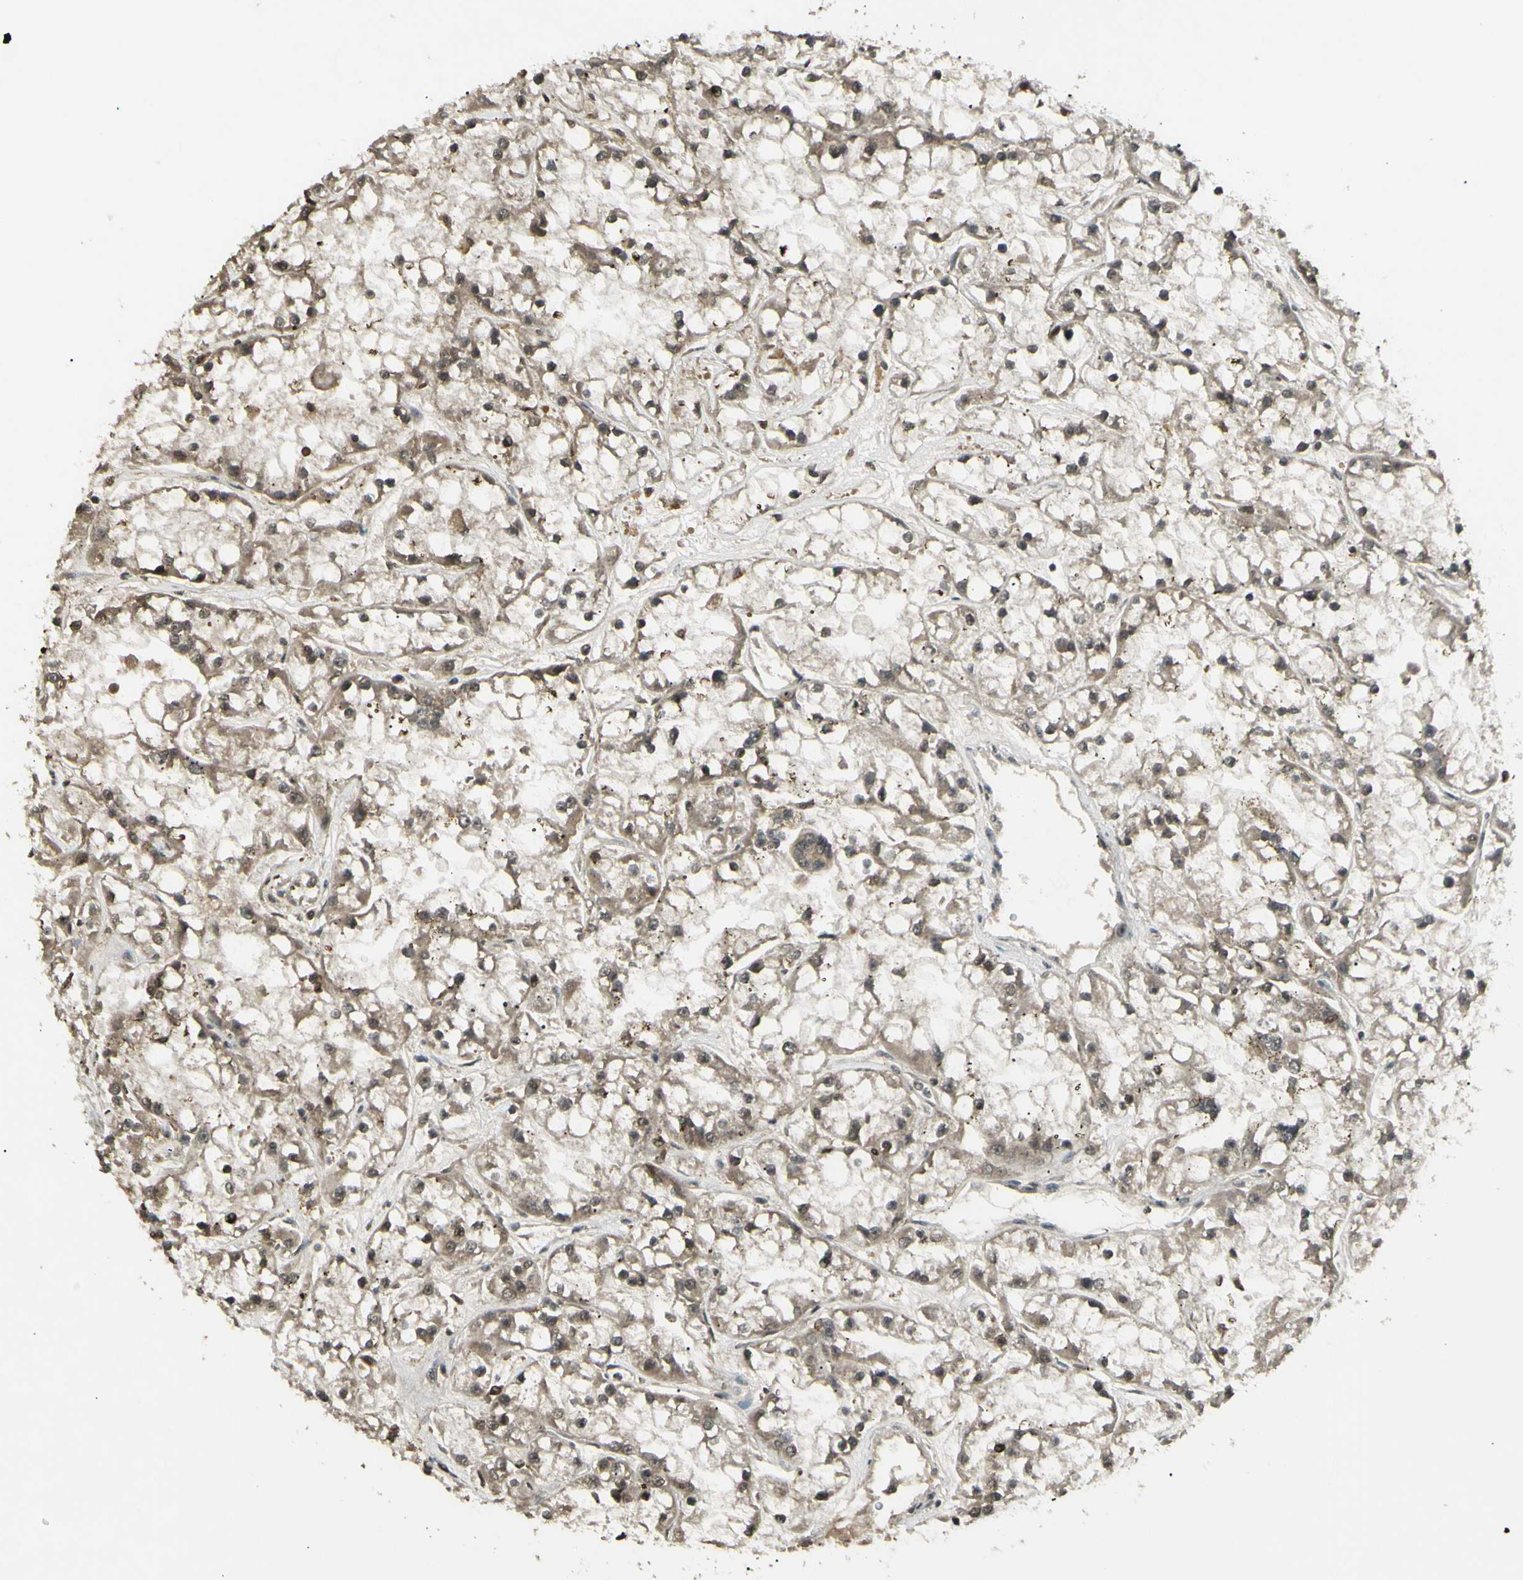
{"staining": {"intensity": "weak", "quantity": "25%-75%", "location": "cytoplasmic/membranous,nuclear"}, "tissue": "renal cancer", "cell_type": "Tumor cells", "image_type": "cancer", "snomed": [{"axis": "morphology", "description": "Adenocarcinoma, NOS"}, {"axis": "topography", "description": "Kidney"}], "caption": "Immunohistochemistry (IHC) histopathology image of neoplastic tissue: human renal cancer (adenocarcinoma) stained using IHC reveals low levels of weak protein expression localized specifically in the cytoplasmic/membranous and nuclear of tumor cells, appearing as a cytoplasmic/membranous and nuclear brown color.", "gene": "BLNK", "patient": {"sex": "female", "age": 52}}